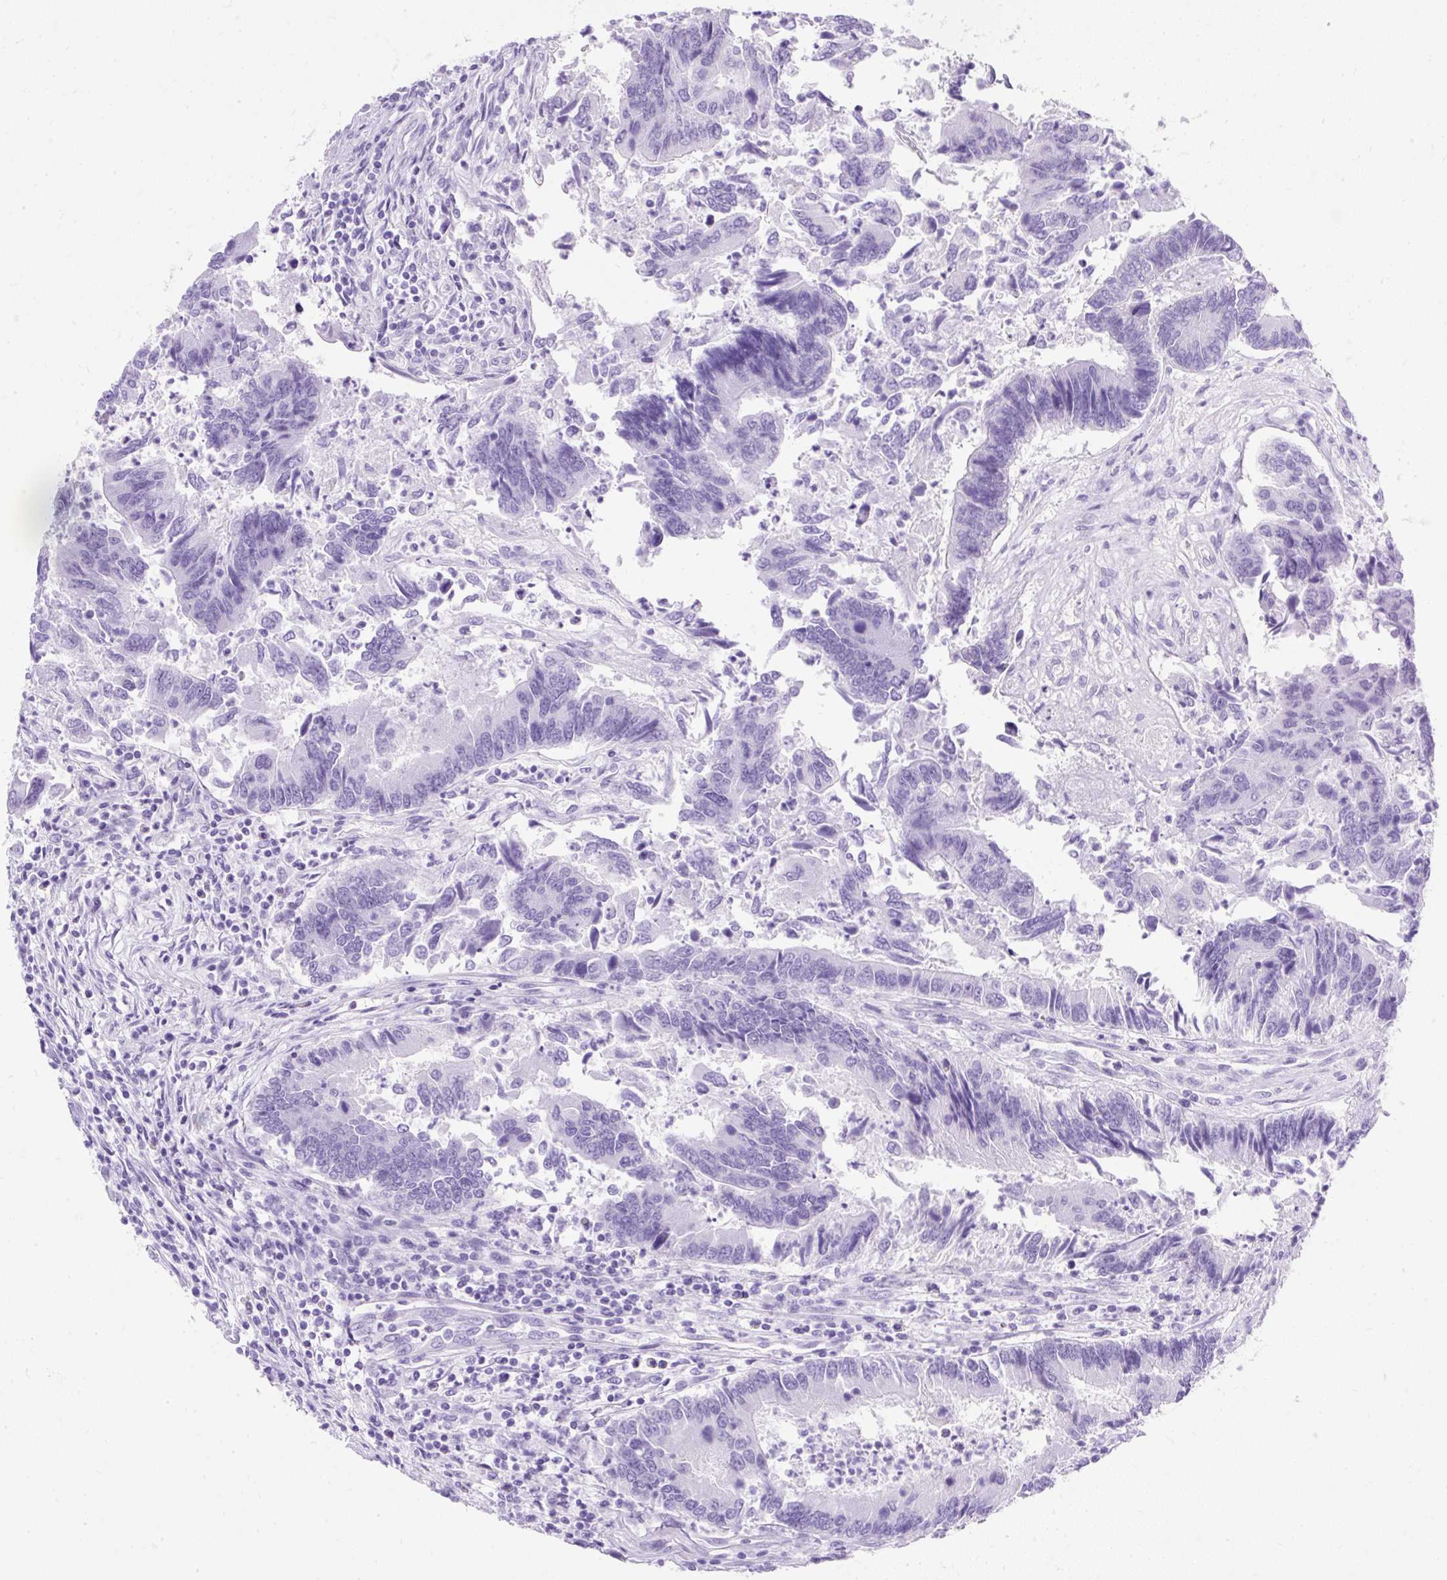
{"staining": {"intensity": "negative", "quantity": "none", "location": "none"}, "tissue": "colorectal cancer", "cell_type": "Tumor cells", "image_type": "cancer", "snomed": [{"axis": "morphology", "description": "Adenocarcinoma, NOS"}, {"axis": "topography", "description": "Colon"}], "caption": "IHC micrograph of human colorectal adenocarcinoma stained for a protein (brown), which demonstrates no positivity in tumor cells. (Immunohistochemistry, brightfield microscopy, high magnification).", "gene": "PVALB", "patient": {"sex": "female", "age": 67}}